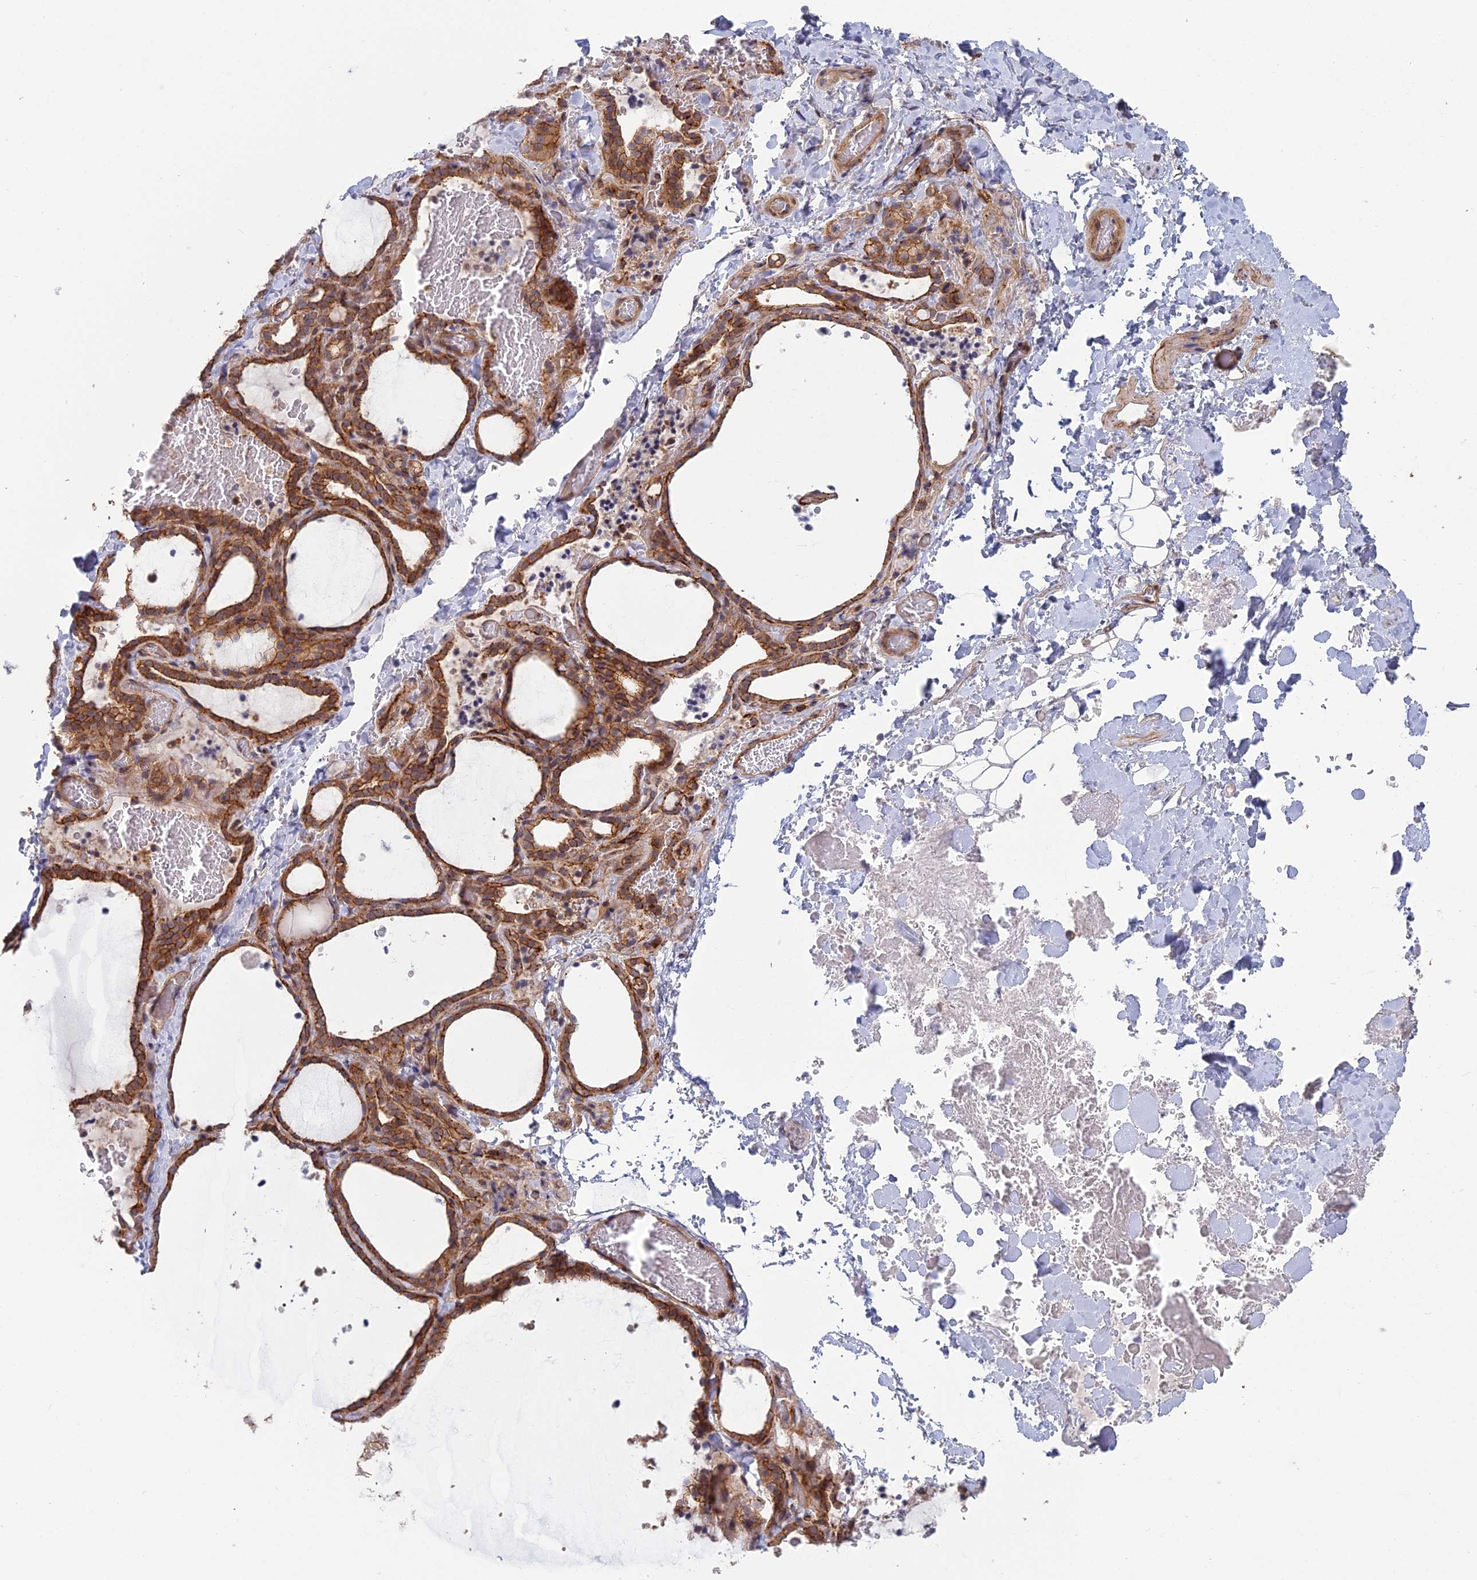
{"staining": {"intensity": "strong", "quantity": ">75%", "location": "cytoplasmic/membranous"}, "tissue": "thyroid gland", "cell_type": "Glandular cells", "image_type": "normal", "snomed": [{"axis": "morphology", "description": "Normal tissue, NOS"}, {"axis": "topography", "description": "Thyroid gland"}], "caption": "This histopathology image displays unremarkable thyroid gland stained with IHC to label a protein in brown. The cytoplasmic/membranous of glandular cells show strong positivity for the protein. Nuclei are counter-stained blue.", "gene": "ABHD1", "patient": {"sex": "female", "age": 22}}